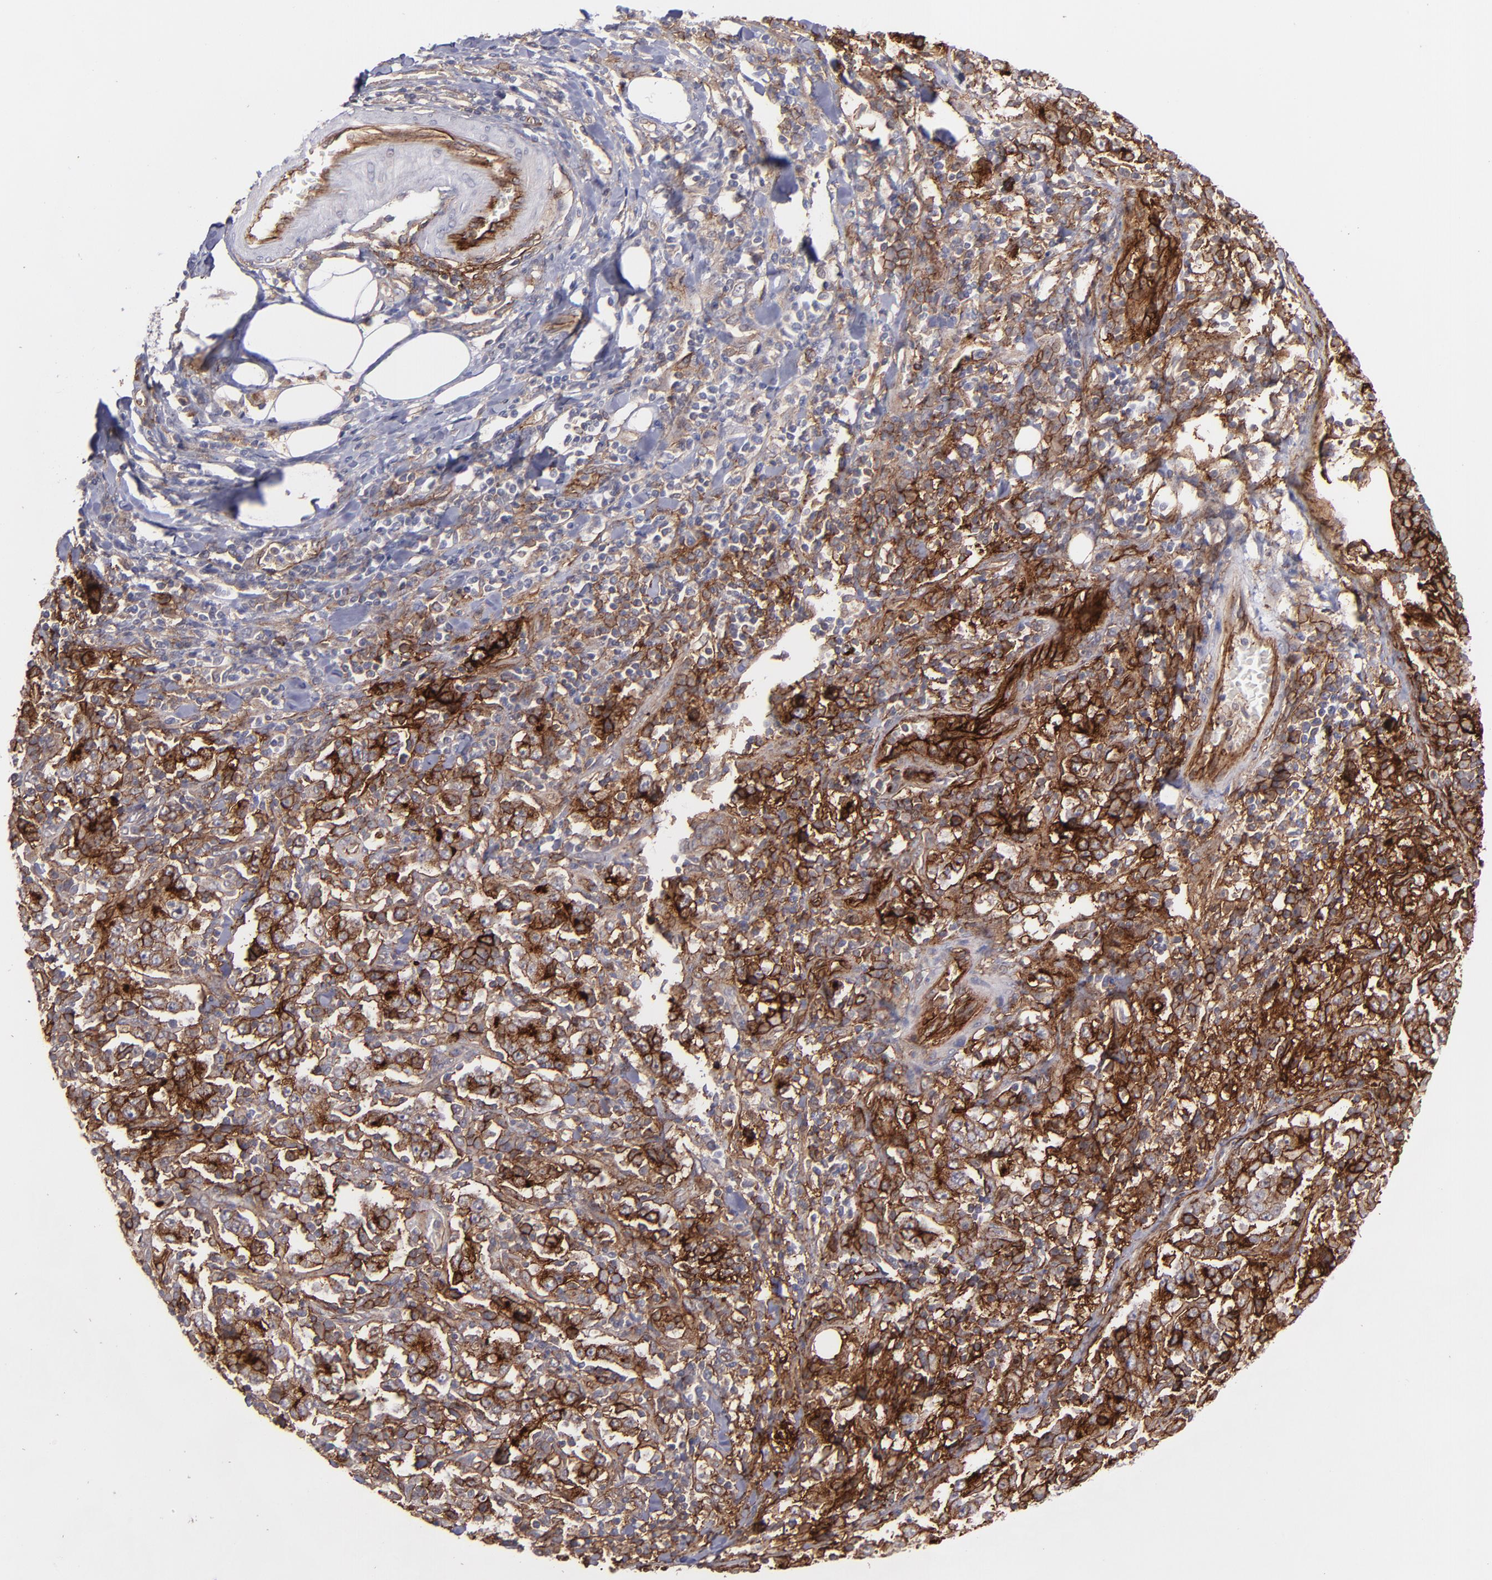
{"staining": {"intensity": "strong", "quantity": ">75%", "location": "cytoplasmic/membranous"}, "tissue": "stomach cancer", "cell_type": "Tumor cells", "image_type": "cancer", "snomed": [{"axis": "morphology", "description": "Normal tissue, NOS"}, {"axis": "morphology", "description": "Adenocarcinoma, NOS"}, {"axis": "topography", "description": "Stomach, upper"}, {"axis": "topography", "description": "Stomach"}], "caption": "High-power microscopy captured an immunohistochemistry histopathology image of stomach adenocarcinoma, revealing strong cytoplasmic/membranous staining in approximately >75% of tumor cells. (Stains: DAB in brown, nuclei in blue, Microscopy: brightfield microscopy at high magnification).", "gene": "ICAM1", "patient": {"sex": "male", "age": 59}}